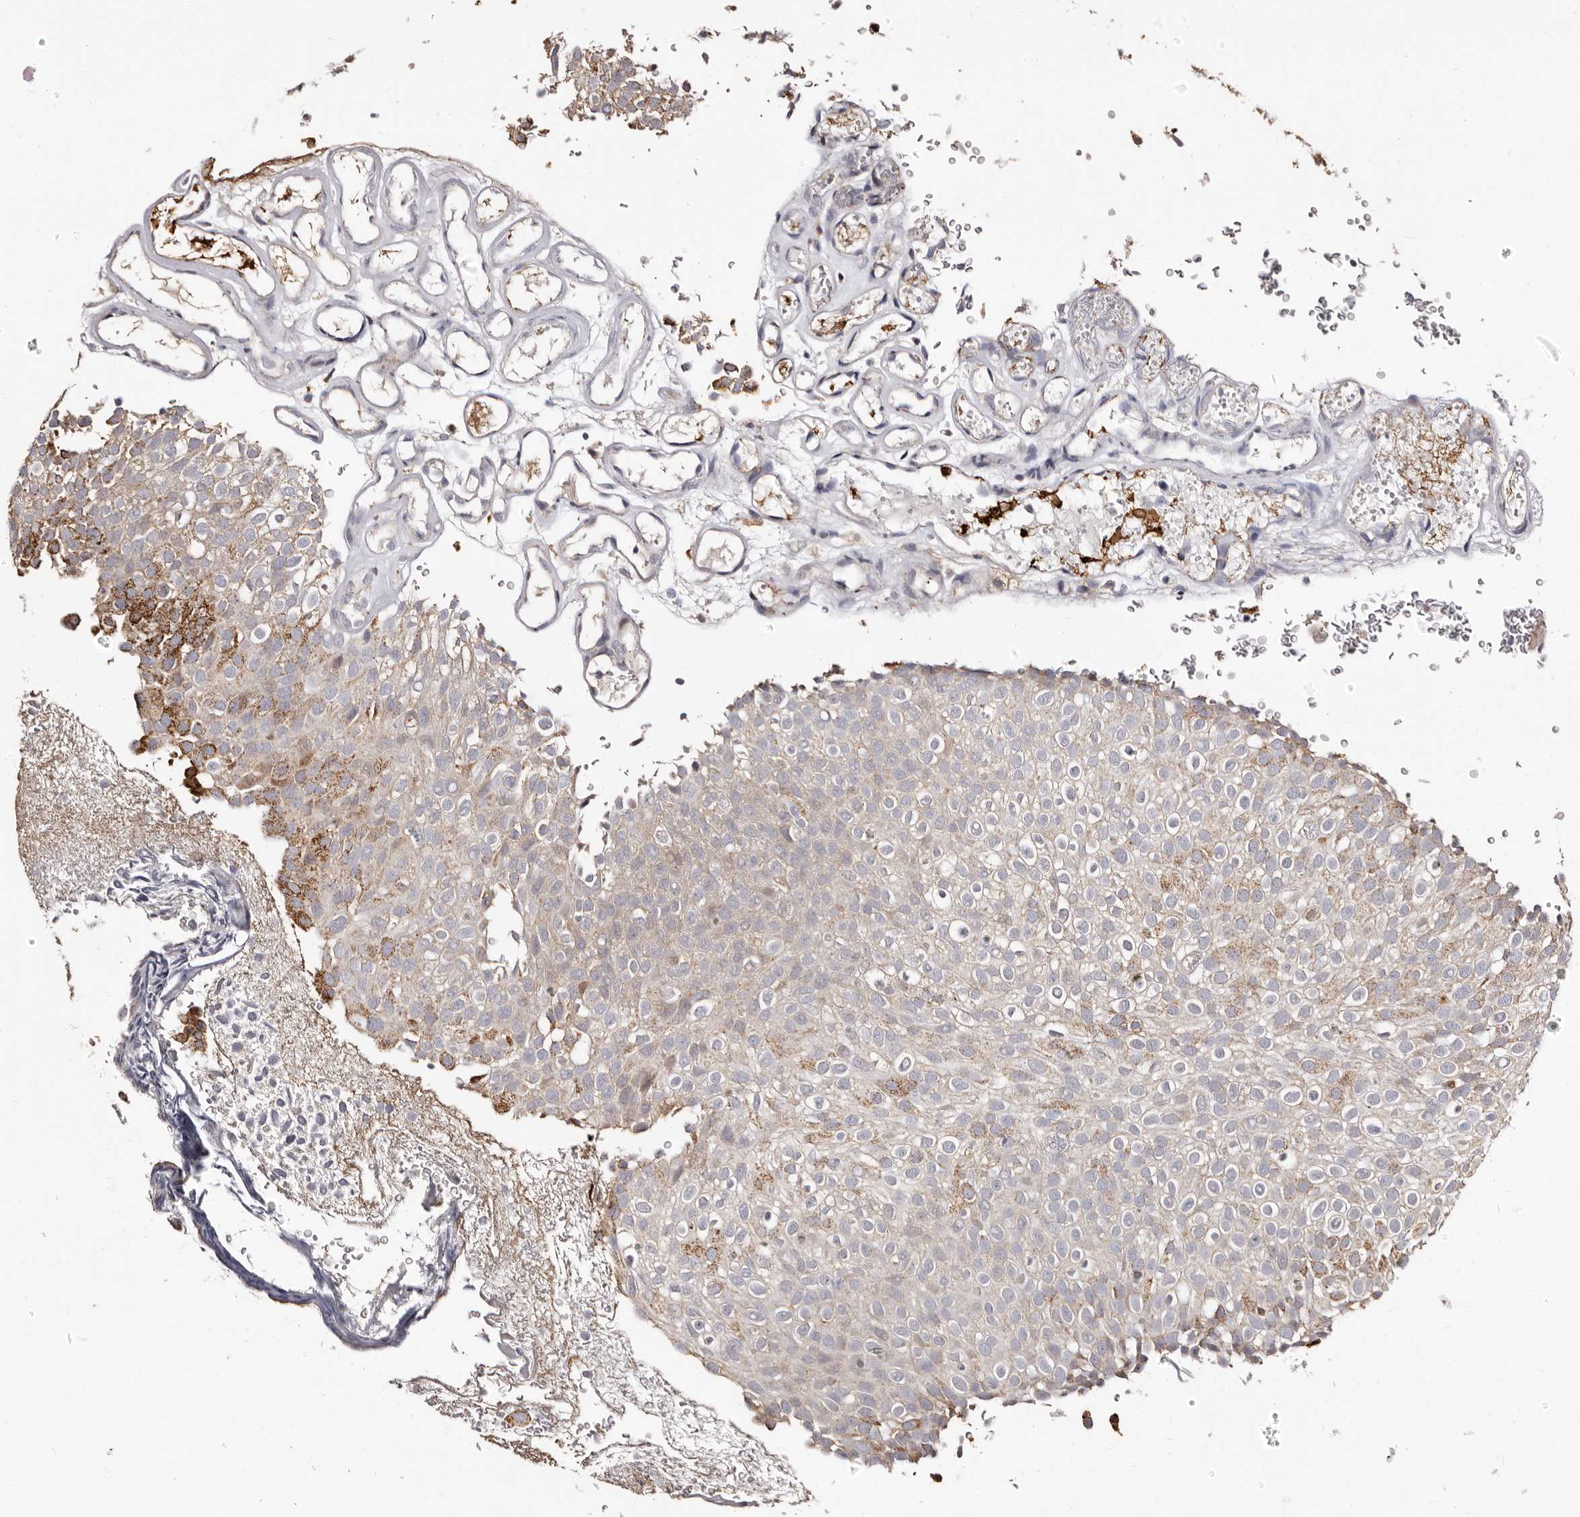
{"staining": {"intensity": "moderate", "quantity": "25%-75%", "location": "cytoplasmic/membranous"}, "tissue": "urothelial cancer", "cell_type": "Tumor cells", "image_type": "cancer", "snomed": [{"axis": "morphology", "description": "Urothelial carcinoma, Low grade"}, {"axis": "topography", "description": "Urinary bladder"}], "caption": "Urothelial cancer stained for a protein reveals moderate cytoplasmic/membranous positivity in tumor cells.", "gene": "PTAFR", "patient": {"sex": "male", "age": 78}}